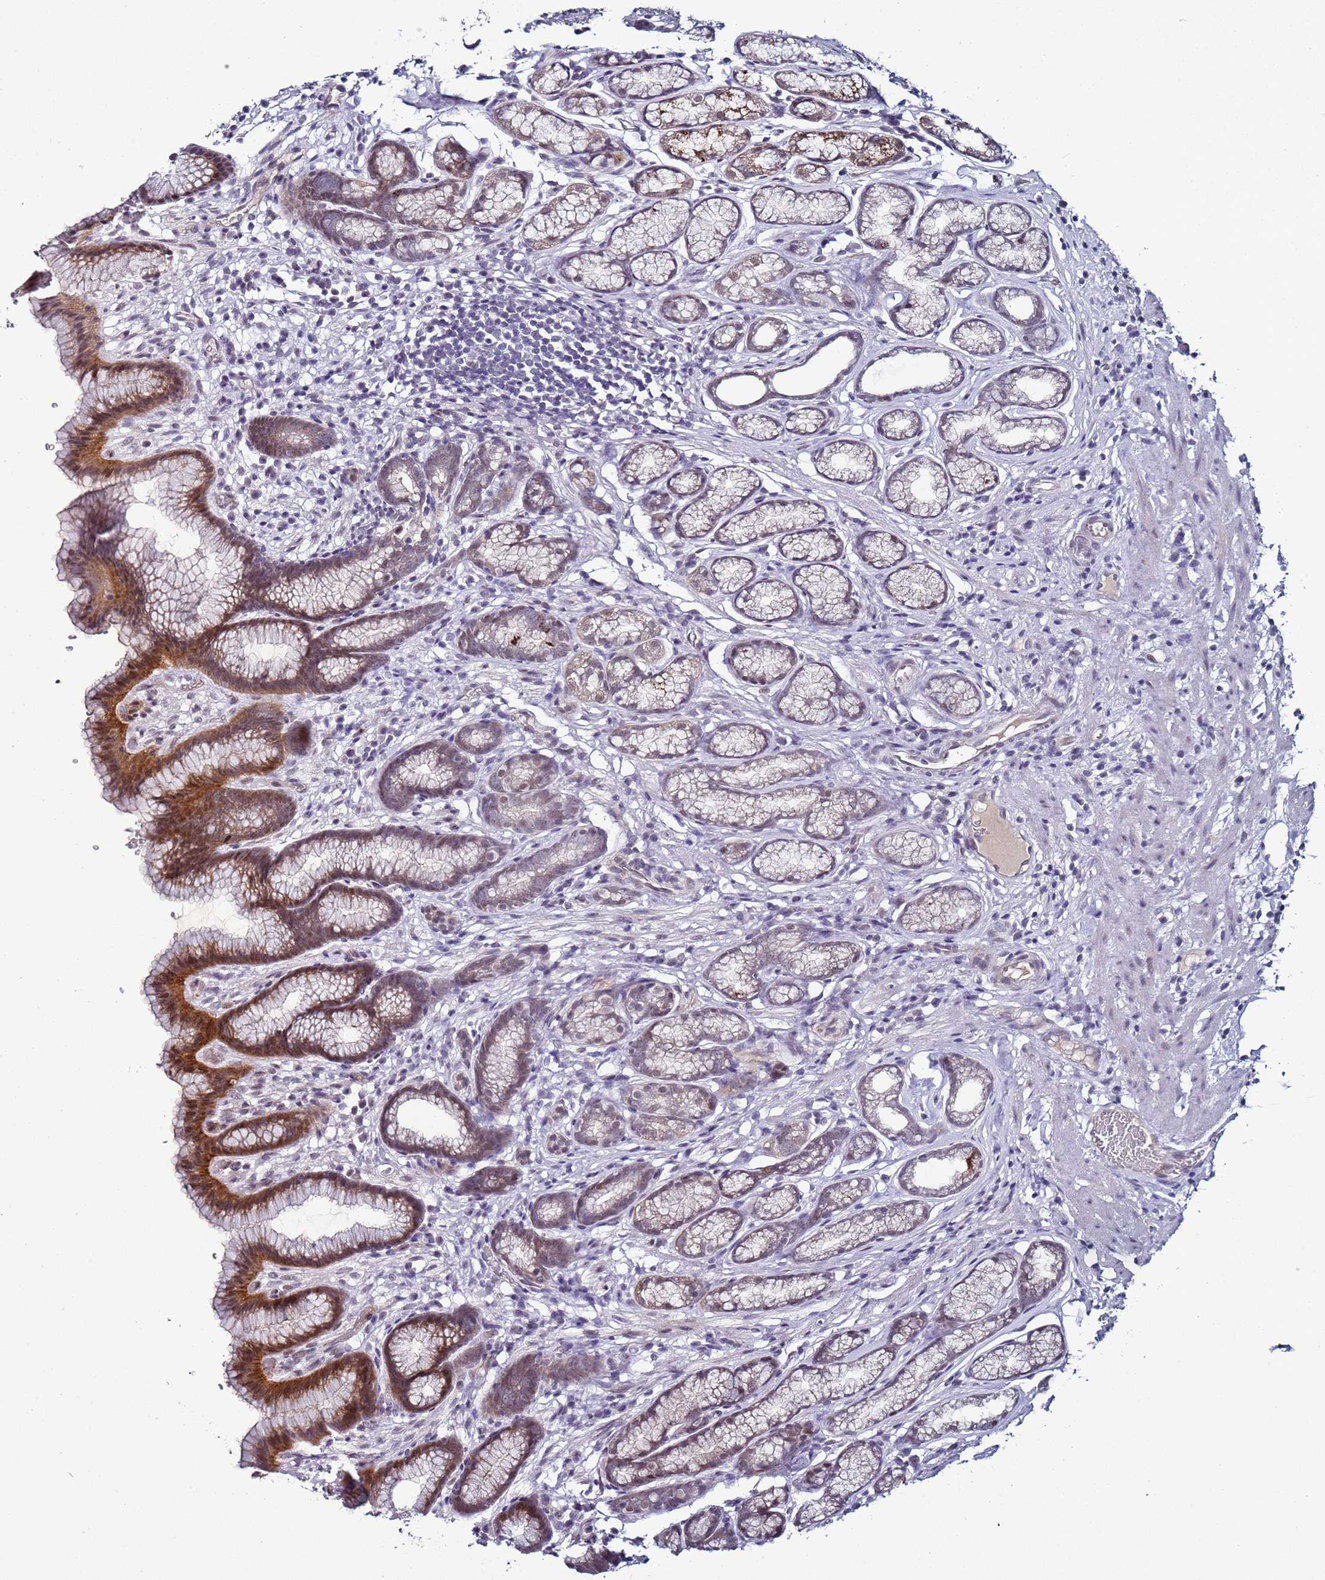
{"staining": {"intensity": "strong", "quantity": "25%-75%", "location": "cytoplasmic/membranous,nuclear"}, "tissue": "stomach", "cell_type": "Glandular cells", "image_type": "normal", "snomed": [{"axis": "morphology", "description": "Normal tissue, NOS"}, {"axis": "topography", "description": "Stomach"}], "caption": "Glandular cells show strong cytoplasmic/membranous,nuclear staining in approximately 25%-75% of cells in normal stomach.", "gene": "PSMA7", "patient": {"sex": "male", "age": 42}}